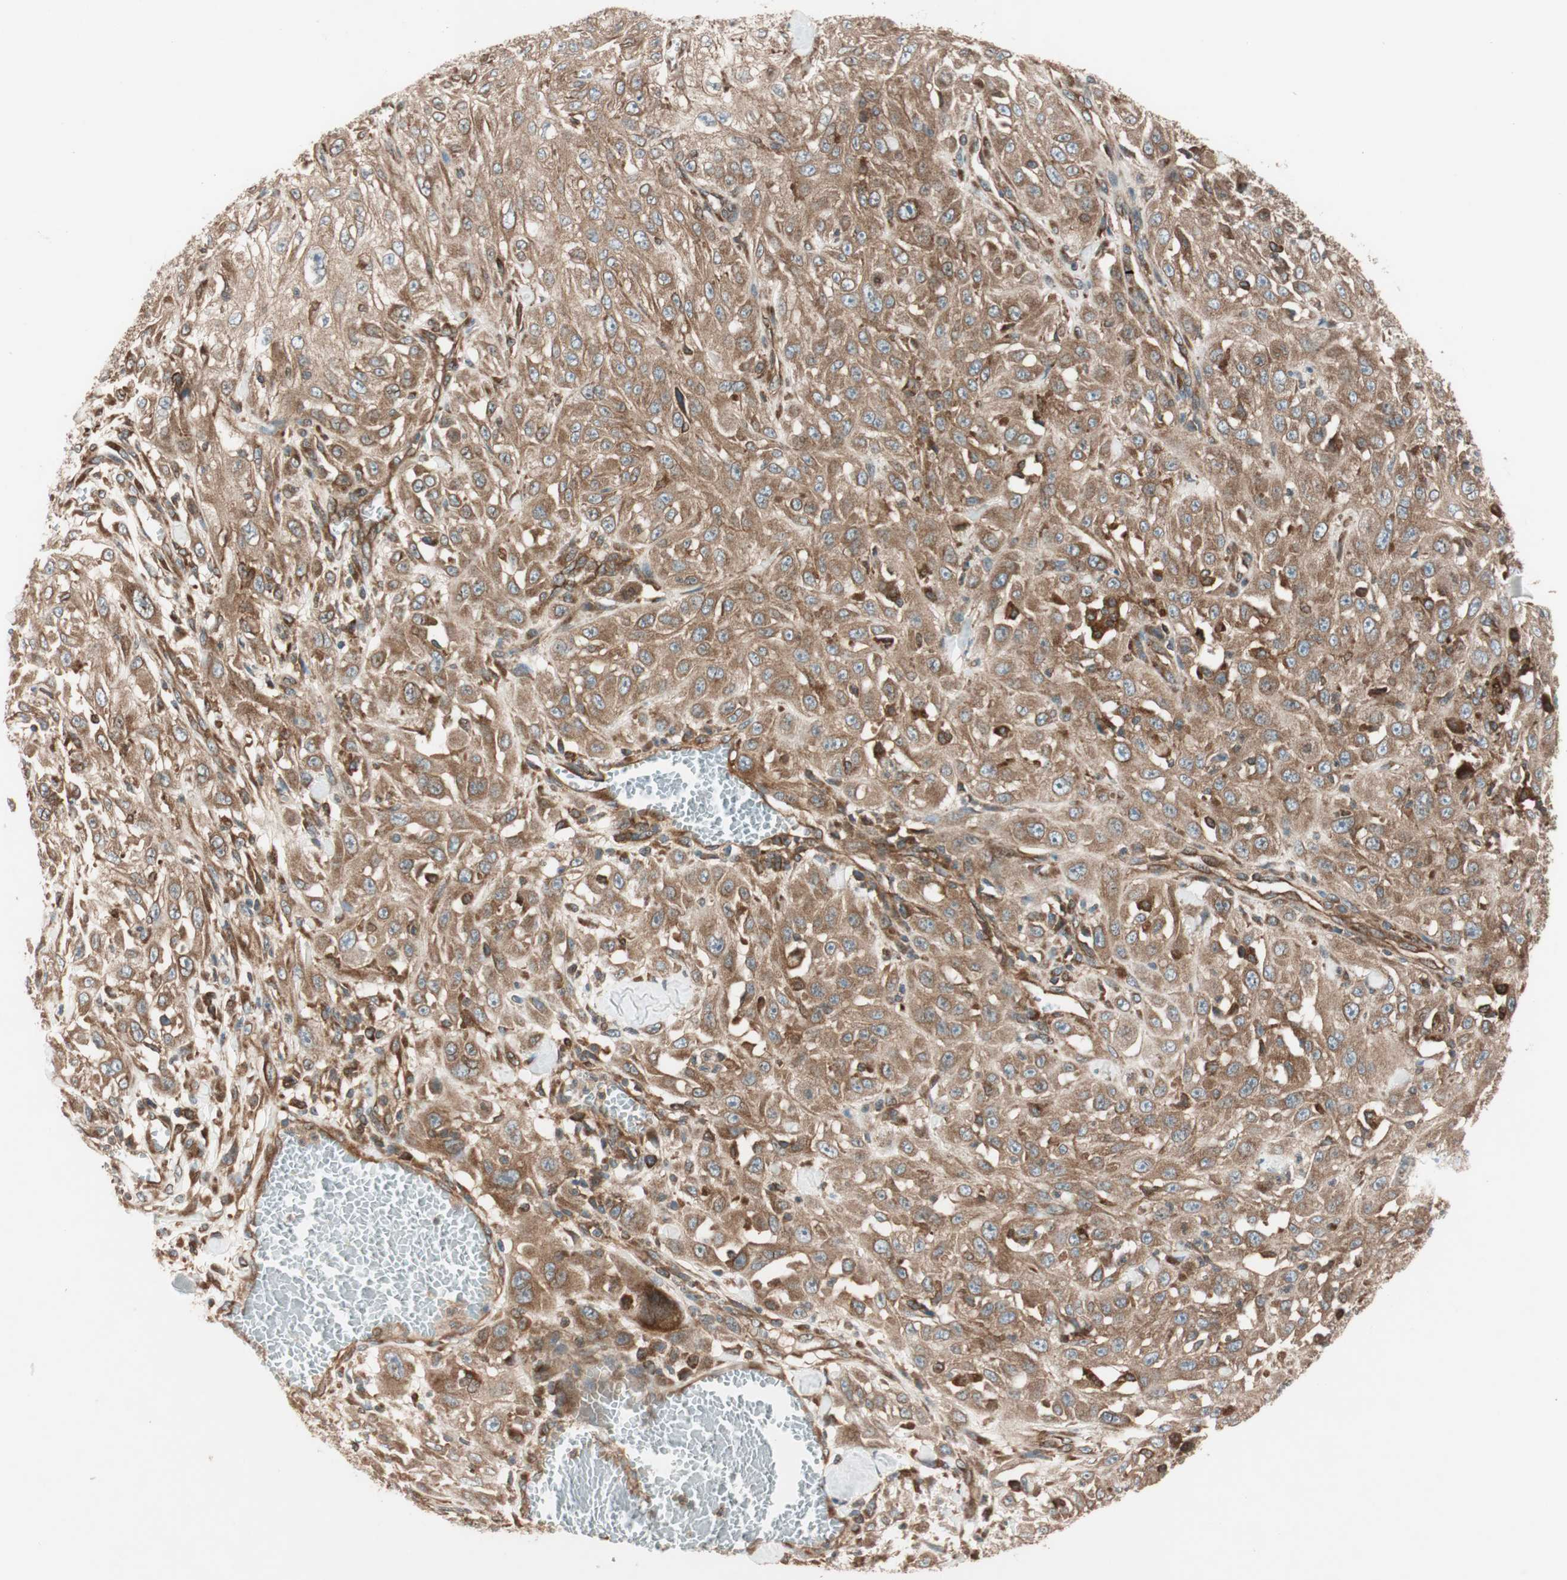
{"staining": {"intensity": "moderate", "quantity": ">75%", "location": "cytoplasmic/membranous"}, "tissue": "skin cancer", "cell_type": "Tumor cells", "image_type": "cancer", "snomed": [{"axis": "morphology", "description": "Squamous cell carcinoma, NOS"}, {"axis": "morphology", "description": "Squamous cell carcinoma, metastatic, NOS"}, {"axis": "topography", "description": "Skin"}, {"axis": "topography", "description": "Lymph node"}], "caption": "This photomicrograph displays immunohistochemistry staining of human skin cancer, with medium moderate cytoplasmic/membranous staining in approximately >75% of tumor cells.", "gene": "RAB5A", "patient": {"sex": "male", "age": 75}}